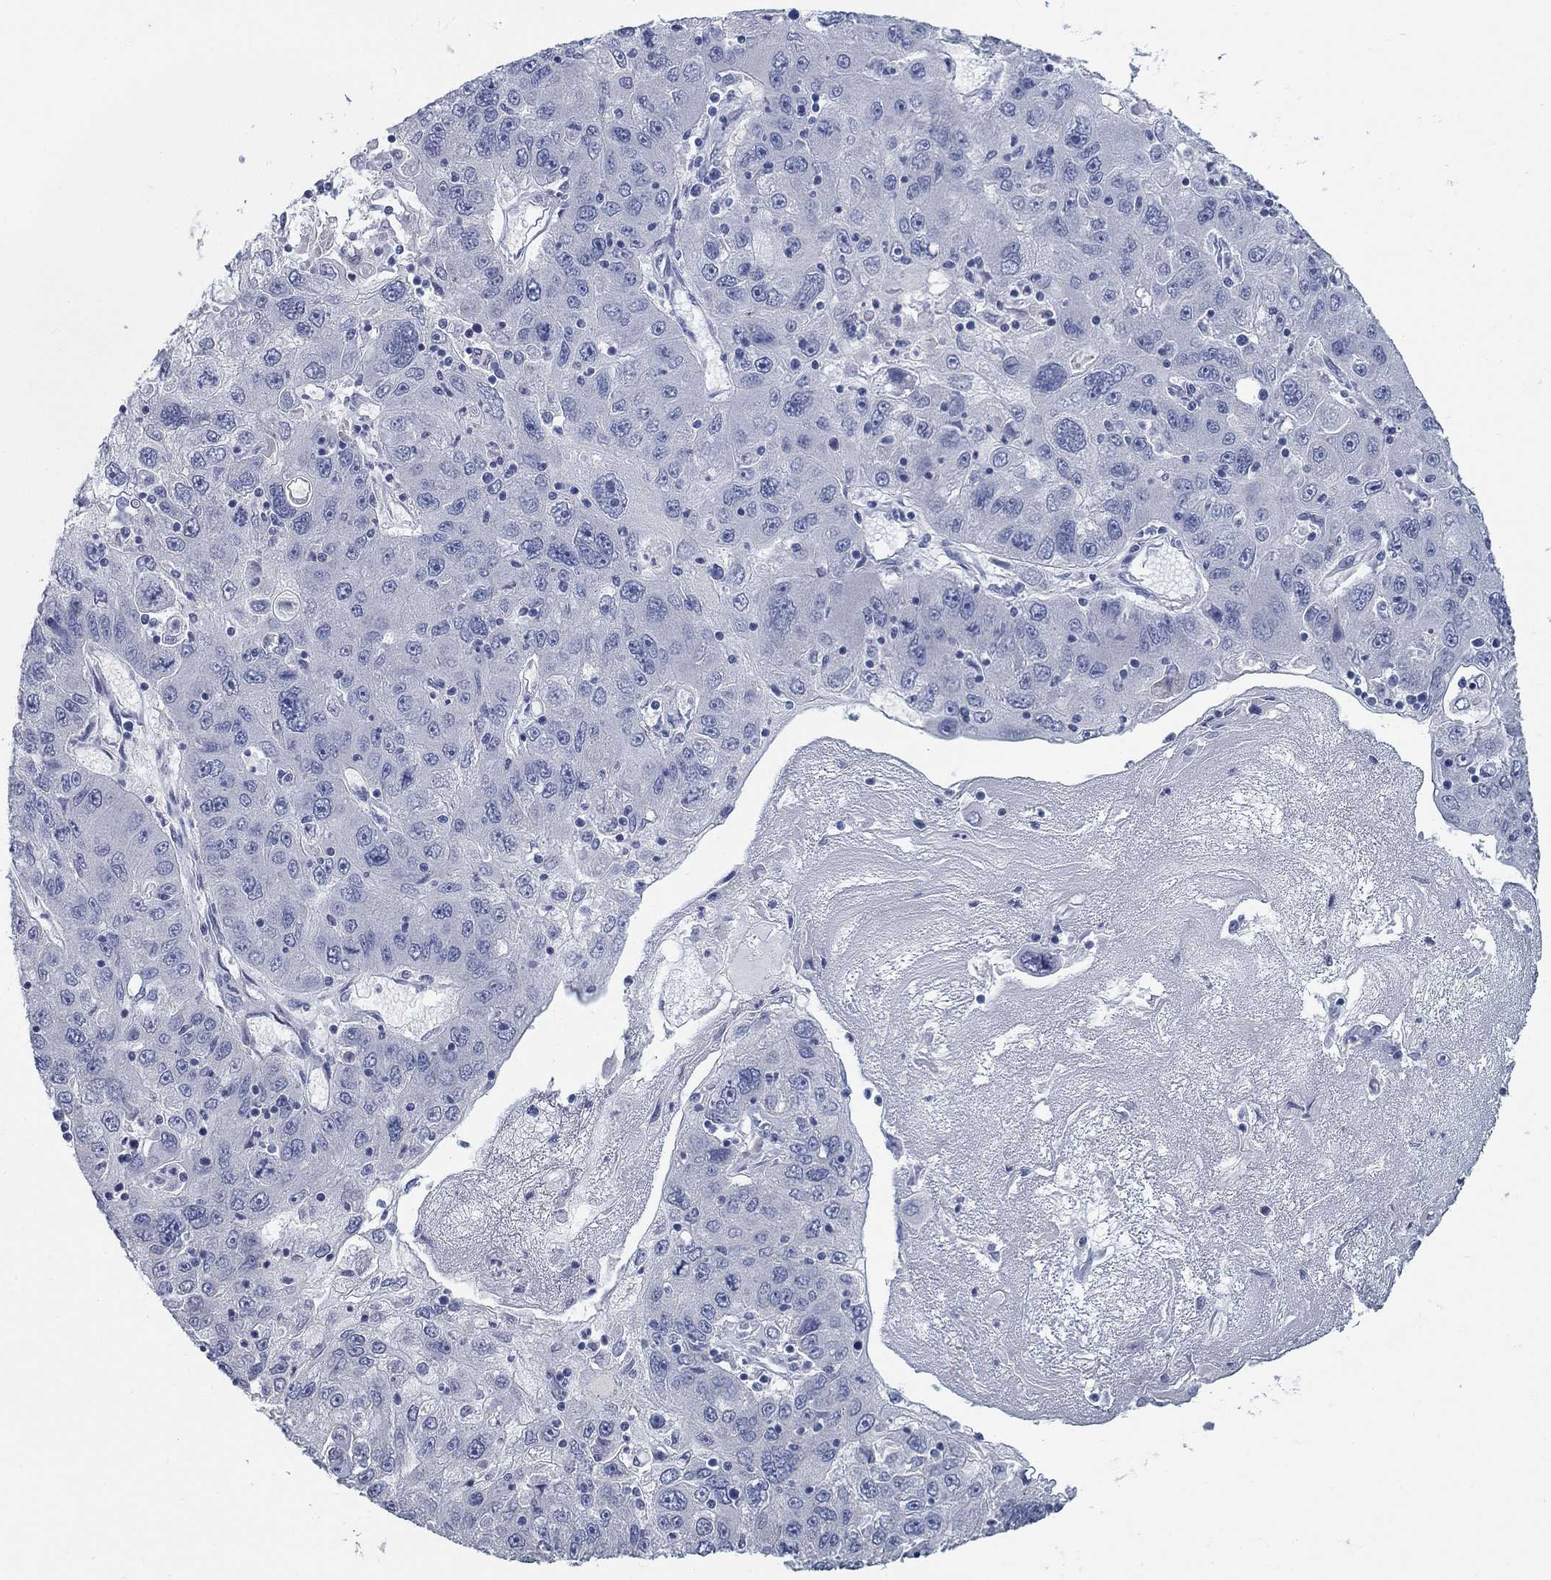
{"staining": {"intensity": "negative", "quantity": "none", "location": "none"}, "tissue": "stomach cancer", "cell_type": "Tumor cells", "image_type": "cancer", "snomed": [{"axis": "morphology", "description": "Adenocarcinoma, NOS"}, {"axis": "topography", "description": "Stomach"}], "caption": "The micrograph shows no staining of tumor cells in stomach cancer (adenocarcinoma).", "gene": "DNER", "patient": {"sex": "male", "age": 56}}